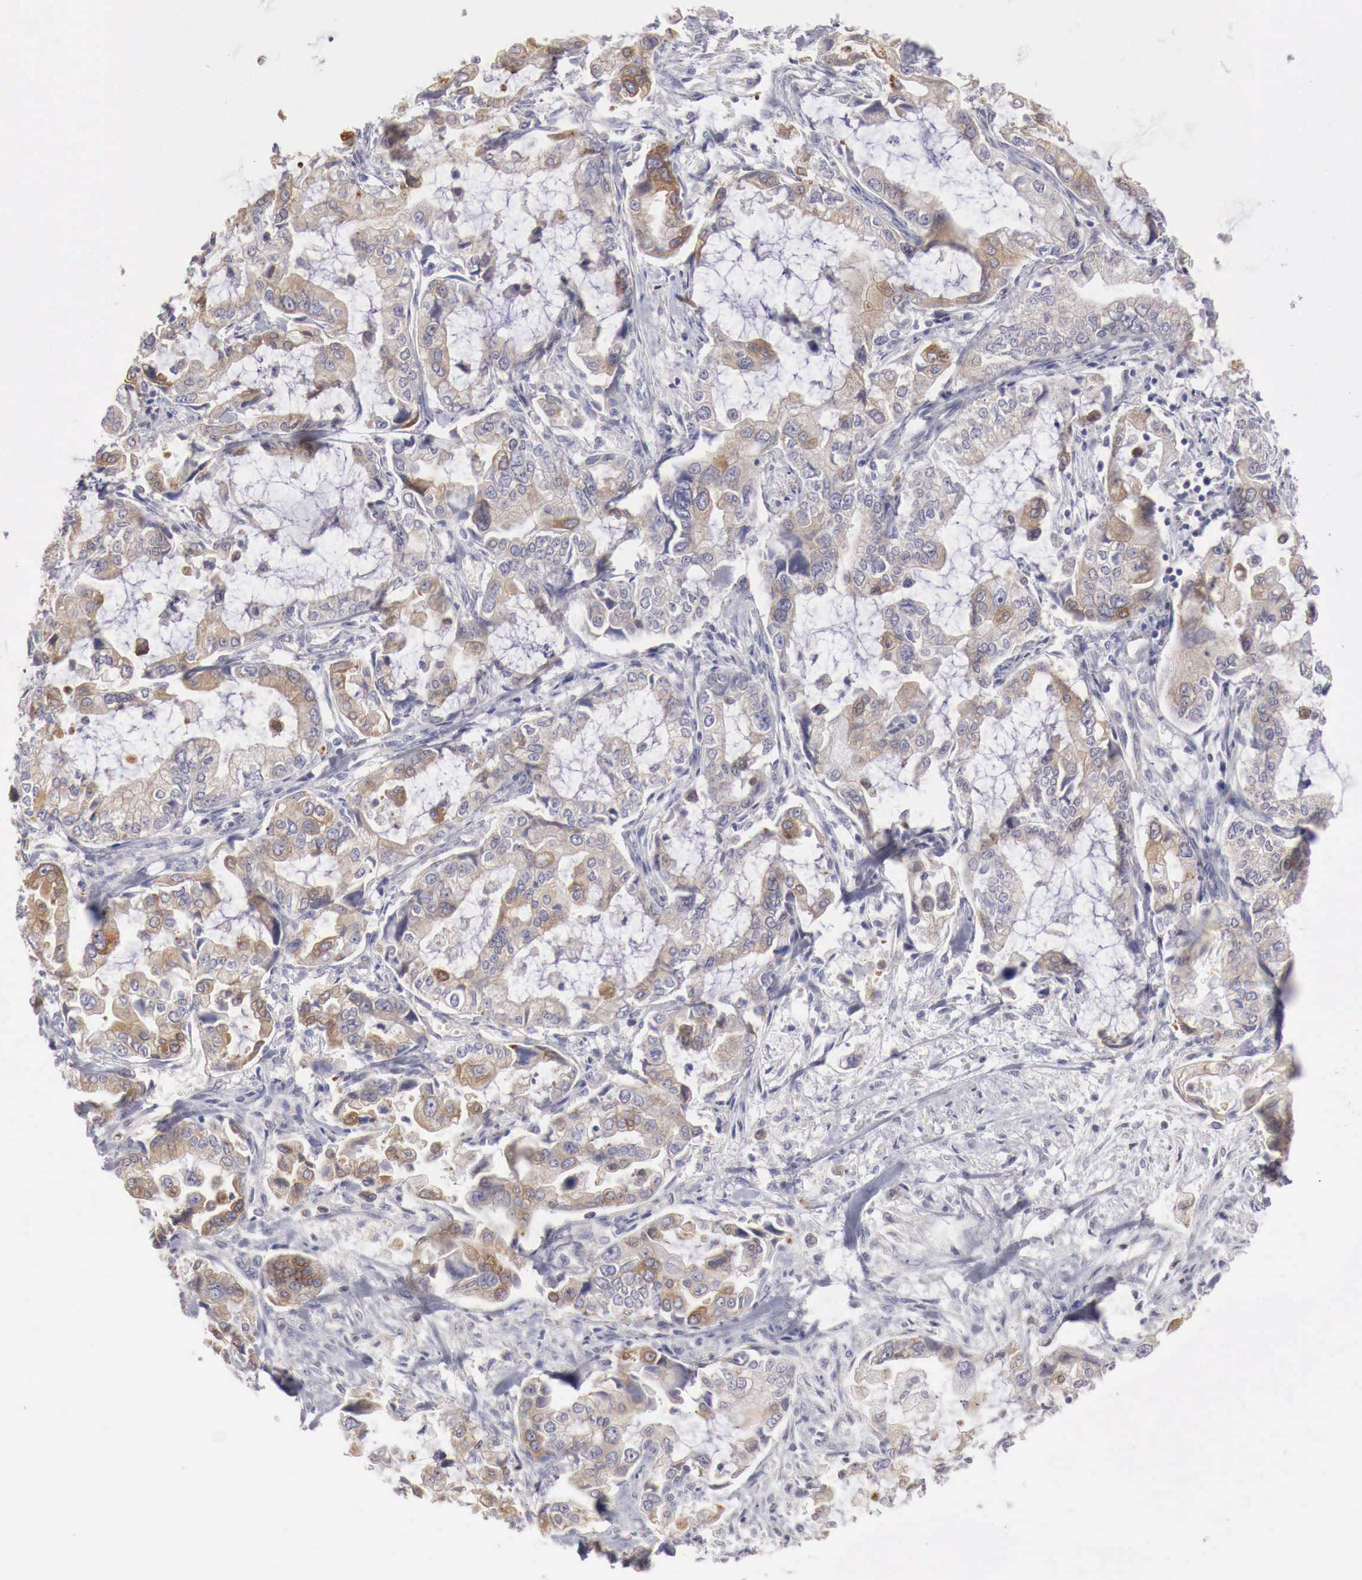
{"staining": {"intensity": "weak", "quantity": "25%-75%", "location": "cytoplasmic/membranous"}, "tissue": "stomach cancer", "cell_type": "Tumor cells", "image_type": "cancer", "snomed": [{"axis": "morphology", "description": "Adenocarcinoma, NOS"}, {"axis": "topography", "description": "Pancreas"}, {"axis": "topography", "description": "Stomach, upper"}], "caption": "Immunohistochemical staining of human stomach cancer reveals weak cytoplasmic/membranous protein expression in about 25%-75% of tumor cells. (DAB IHC, brown staining for protein, blue staining for nuclei).", "gene": "NSDHL", "patient": {"sex": "male", "age": 77}}